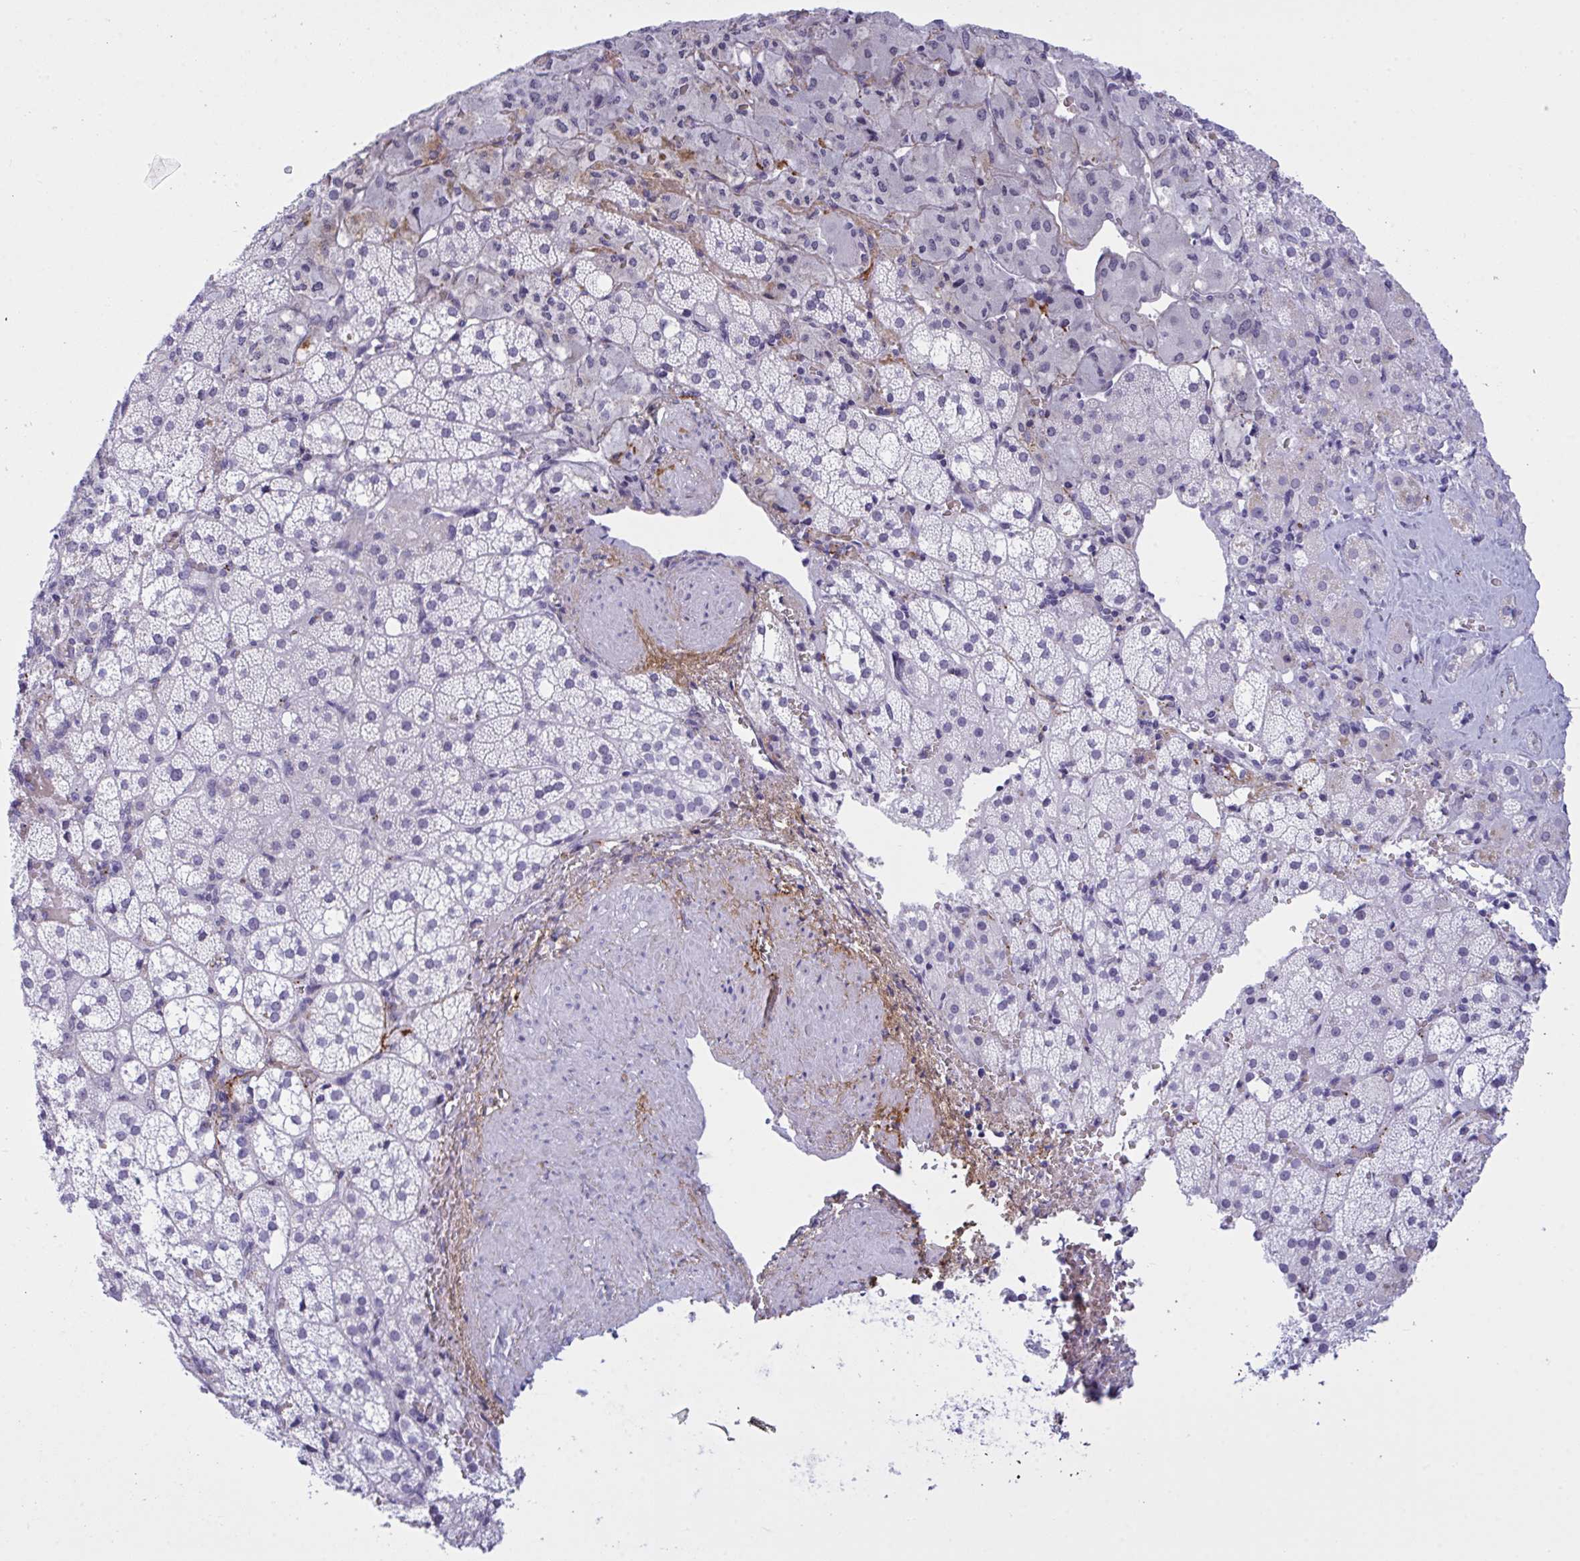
{"staining": {"intensity": "negative", "quantity": "none", "location": "none"}, "tissue": "adrenal gland", "cell_type": "Glandular cells", "image_type": "normal", "snomed": [{"axis": "morphology", "description": "Normal tissue, NOS"}, {"axis": "topography", "description": "Adrenal gland"}], "caption": "High power microscopy photomicrograph of an IHC histopathology image of benign adrenal gland, revealing no significant positivity in glandular cells. (Brightfield microscopy of DAB immunohistochemistry at high magnification).", "gene": "ELN", "patient": {"sex": "male", "age": 53}}